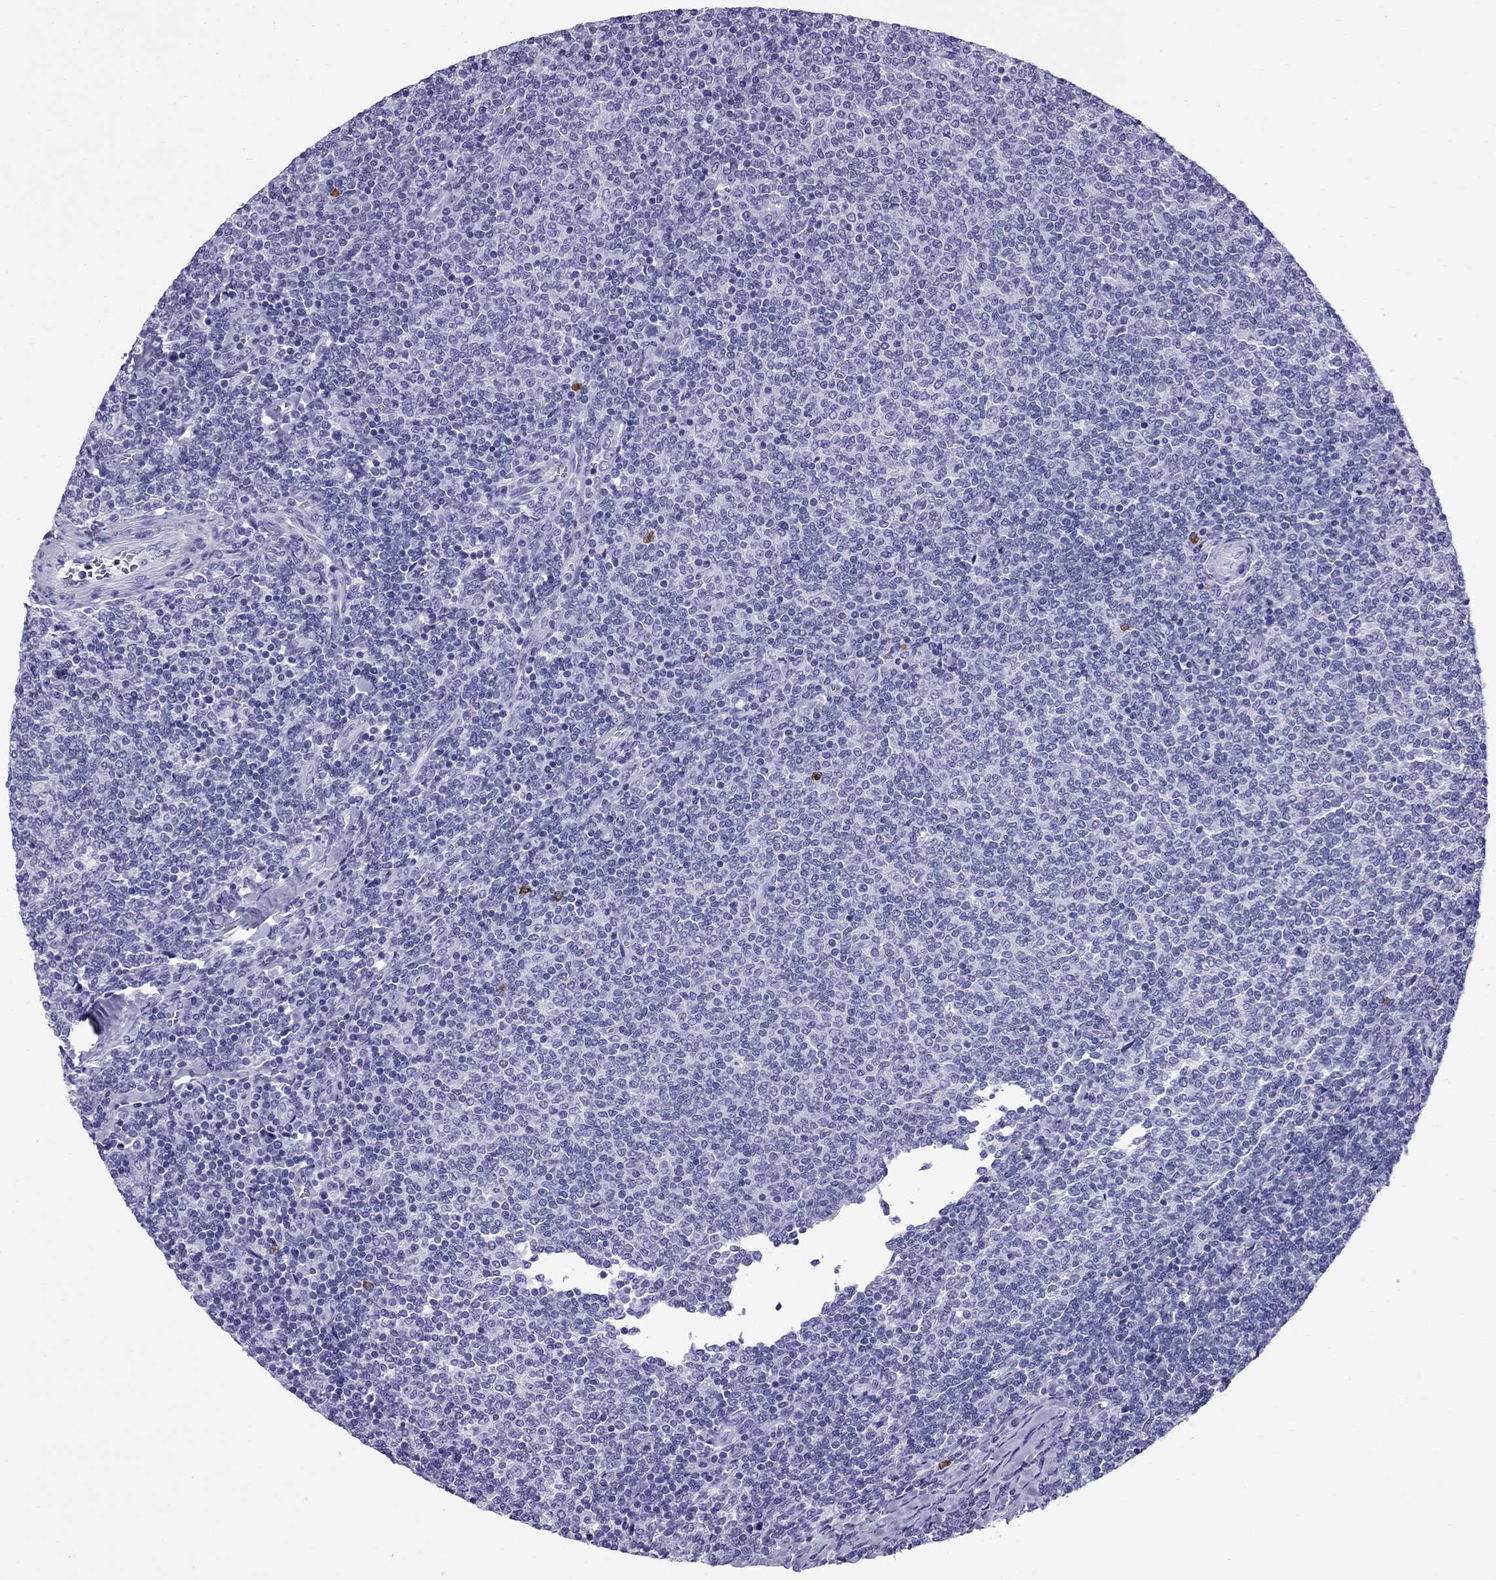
{"staining": {"intensity": "negative", "quantity": "none", "location": "none"}, "tissue": "lymphoma", "cell_type": "Tumor cells", "image_type": "cancer", "snomed": [{"axis": "morphology", "description": "Malignant lymphoma, non-Hodgkin's type, Low grade"}, {"axis": "topography", "description": "Lymph node"}], "caption": "This photomicrograph is of lymphoma stained with immunohistochemistry to label a protein in brown with the nuclei are counter-stained blue. There is no staining in tumor cells.", "gene": "SCART1", "patient": {"sex": "male", "age": 52}}